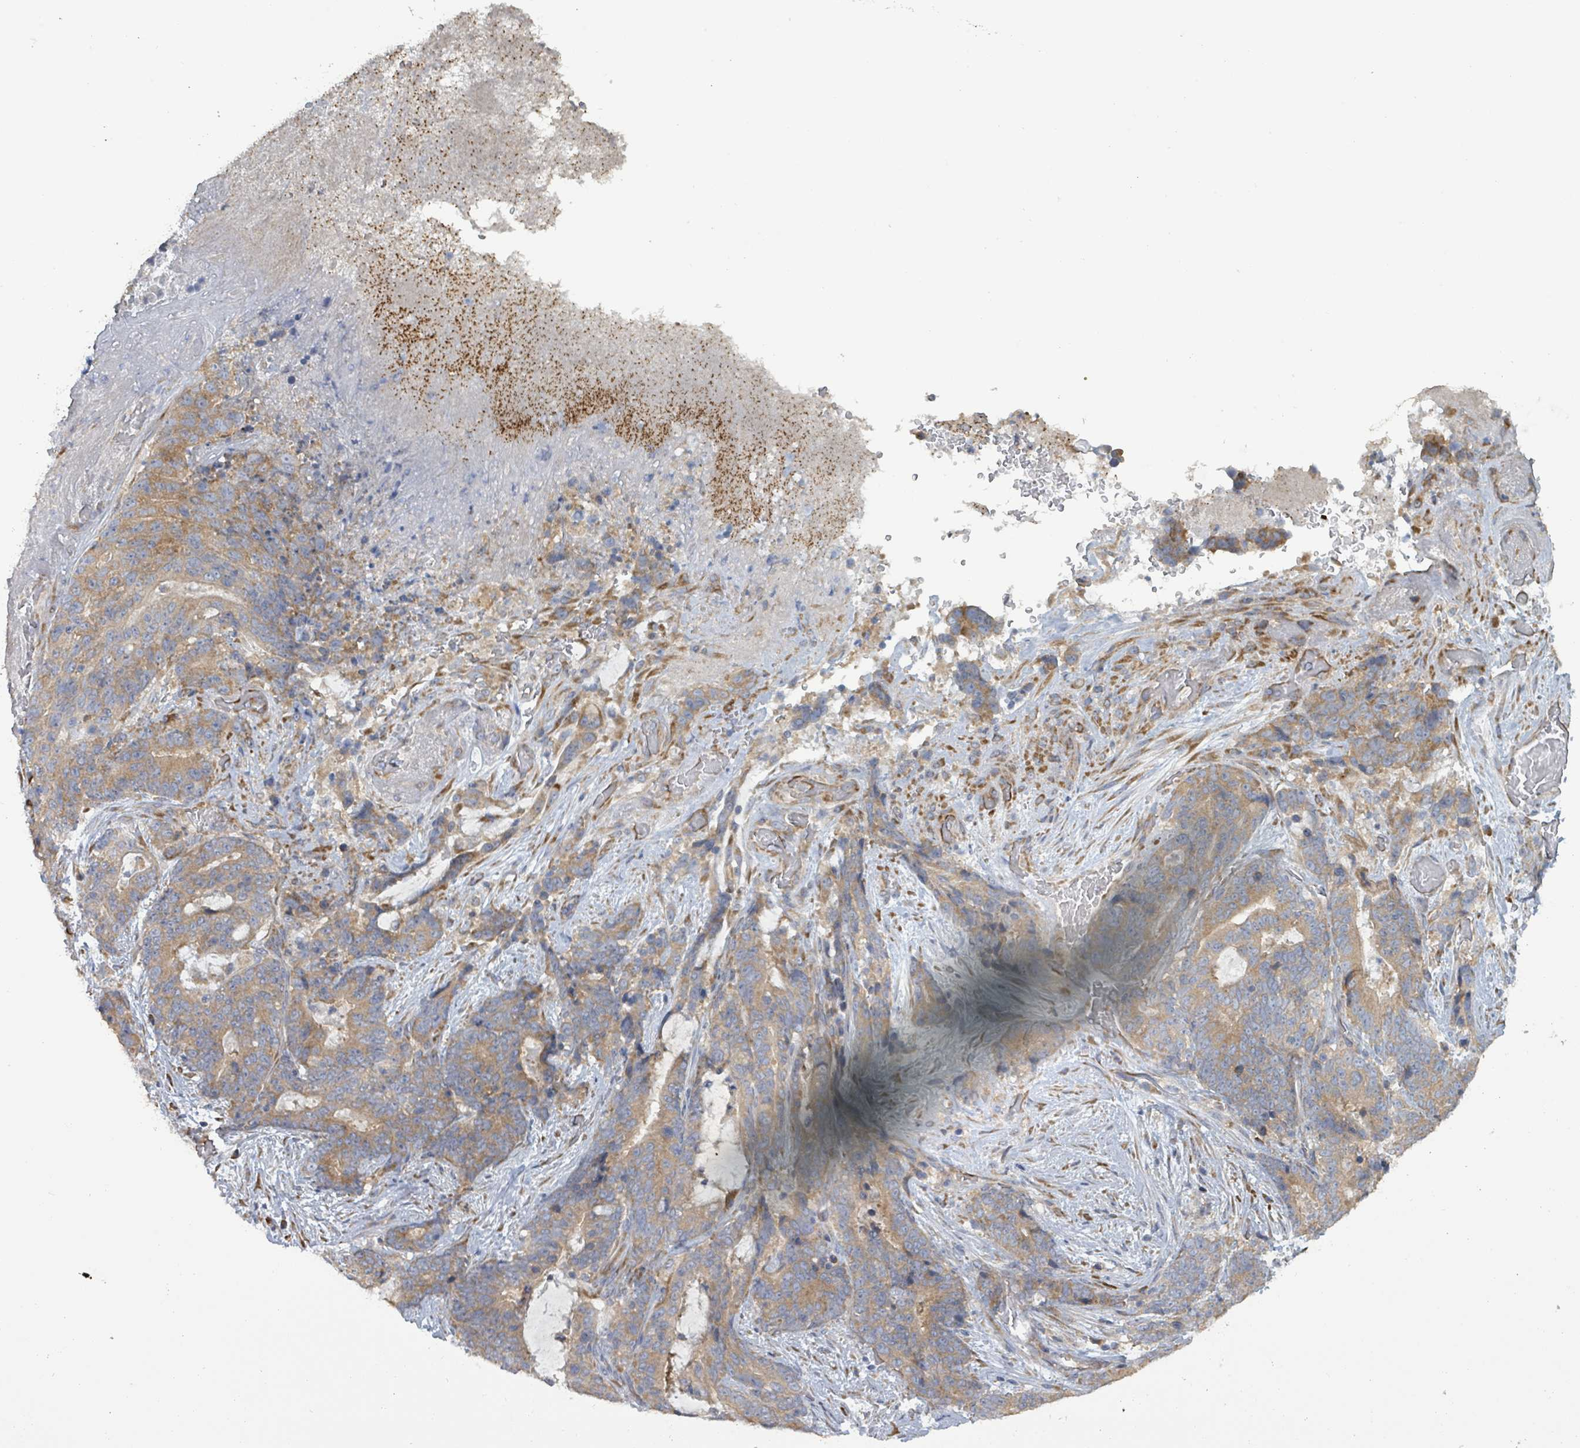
{"staining": {"intensity": "moderate", "quantity": "25%-75%", "location": "cytoplasmic/membranous"}, "tissue": "stomach cancer", "cell_type": "Tumor cells", "image_type": "cancer", "snomed": [{"axis": "morphology", "description": "Normal tissue, NOS"}, {"axis": "morphology", "description": "Adenocarcinoma, NOS"}, {"axis": "topography", "description": "Stomach"}], "caption": "Immunohistochemical staining of human adenocarcinoma (stomach) exhibits moderate cytoplasmic/membranous protein staining in approximately 25%-75% of tumor cells. (DAB (3,3'-diaminobenzidine) IHC, brown staining for protein, blue staining for nuclei).", "gene": "RPL32", "patient": {"sex": "female", "age": 64}}